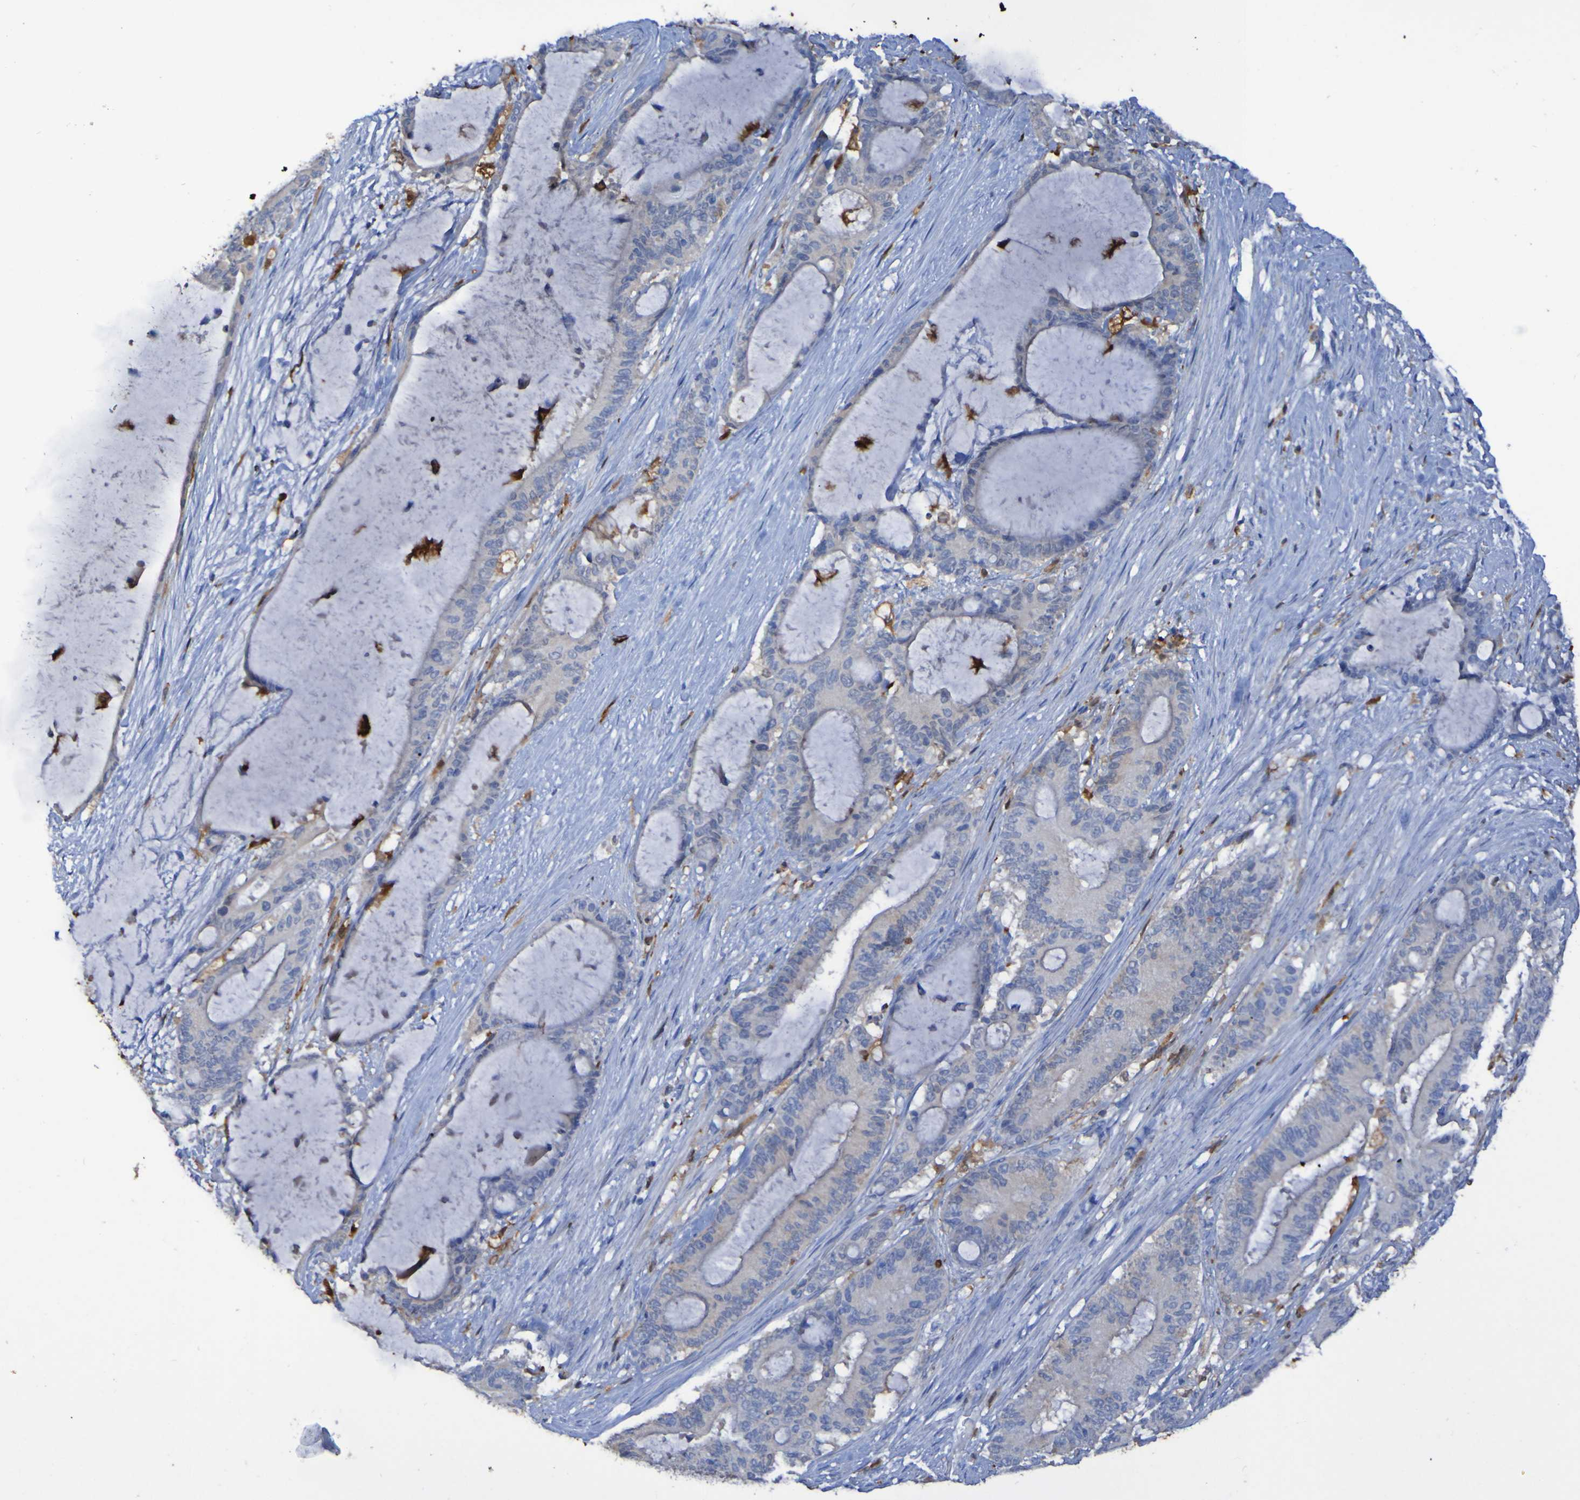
{"staining": {"intensity": "negative", "quantity": "none", "location": "none"}, "tissue": "liver cancer", "cell_type": "Tumor cells", "image_type": "cancer", "snomed": [{"axis": "morphology", "description": "Cholangiocarcinoma"}, {"axis": "topography", "description": "Liver"}], "caption": "The image demonstrates no significant expression in tumor cells of cholangiocarcinoma (liver).", "gene": "MPPE1", "patient": {"sex": "female", "age": 73}}